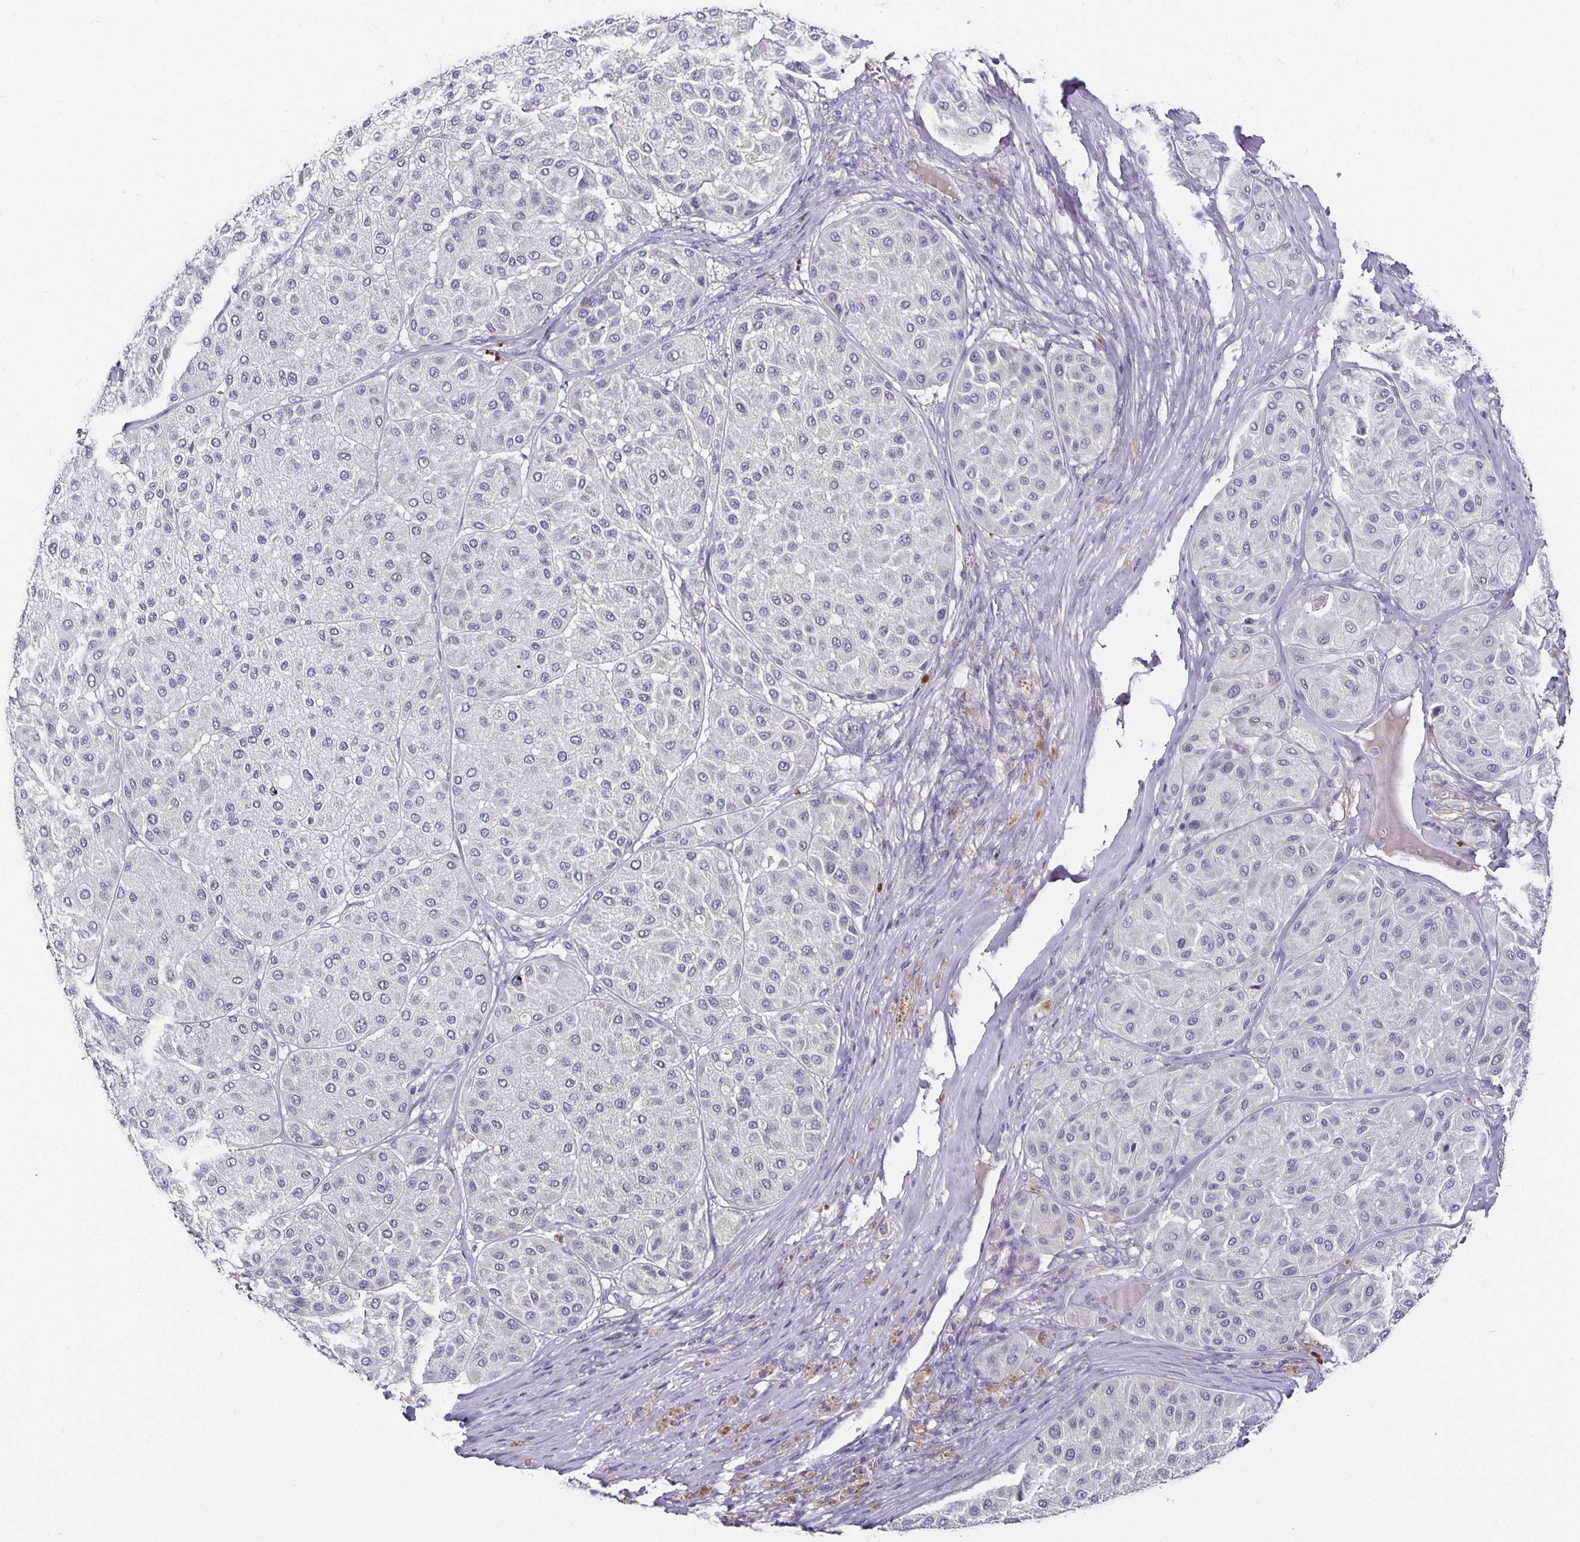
{"staining": {"intensity": "negative", "quantity": "none", "location": "none"}, "tissue": "melanoma", "cell_type": "Tumor cells", "image_type": "cancer", "snomed": [{"axis": "morphology", "description": "Malignant melanoma, Metastatic site"}, {"axis": "topography", "description": "Smooth muscle"}], "caption": "Immunohistochemistry of human melanoma displays no positivity in tumor cells.", "gene": "CA12", "patient": {"sex": "male", "age": 41}}